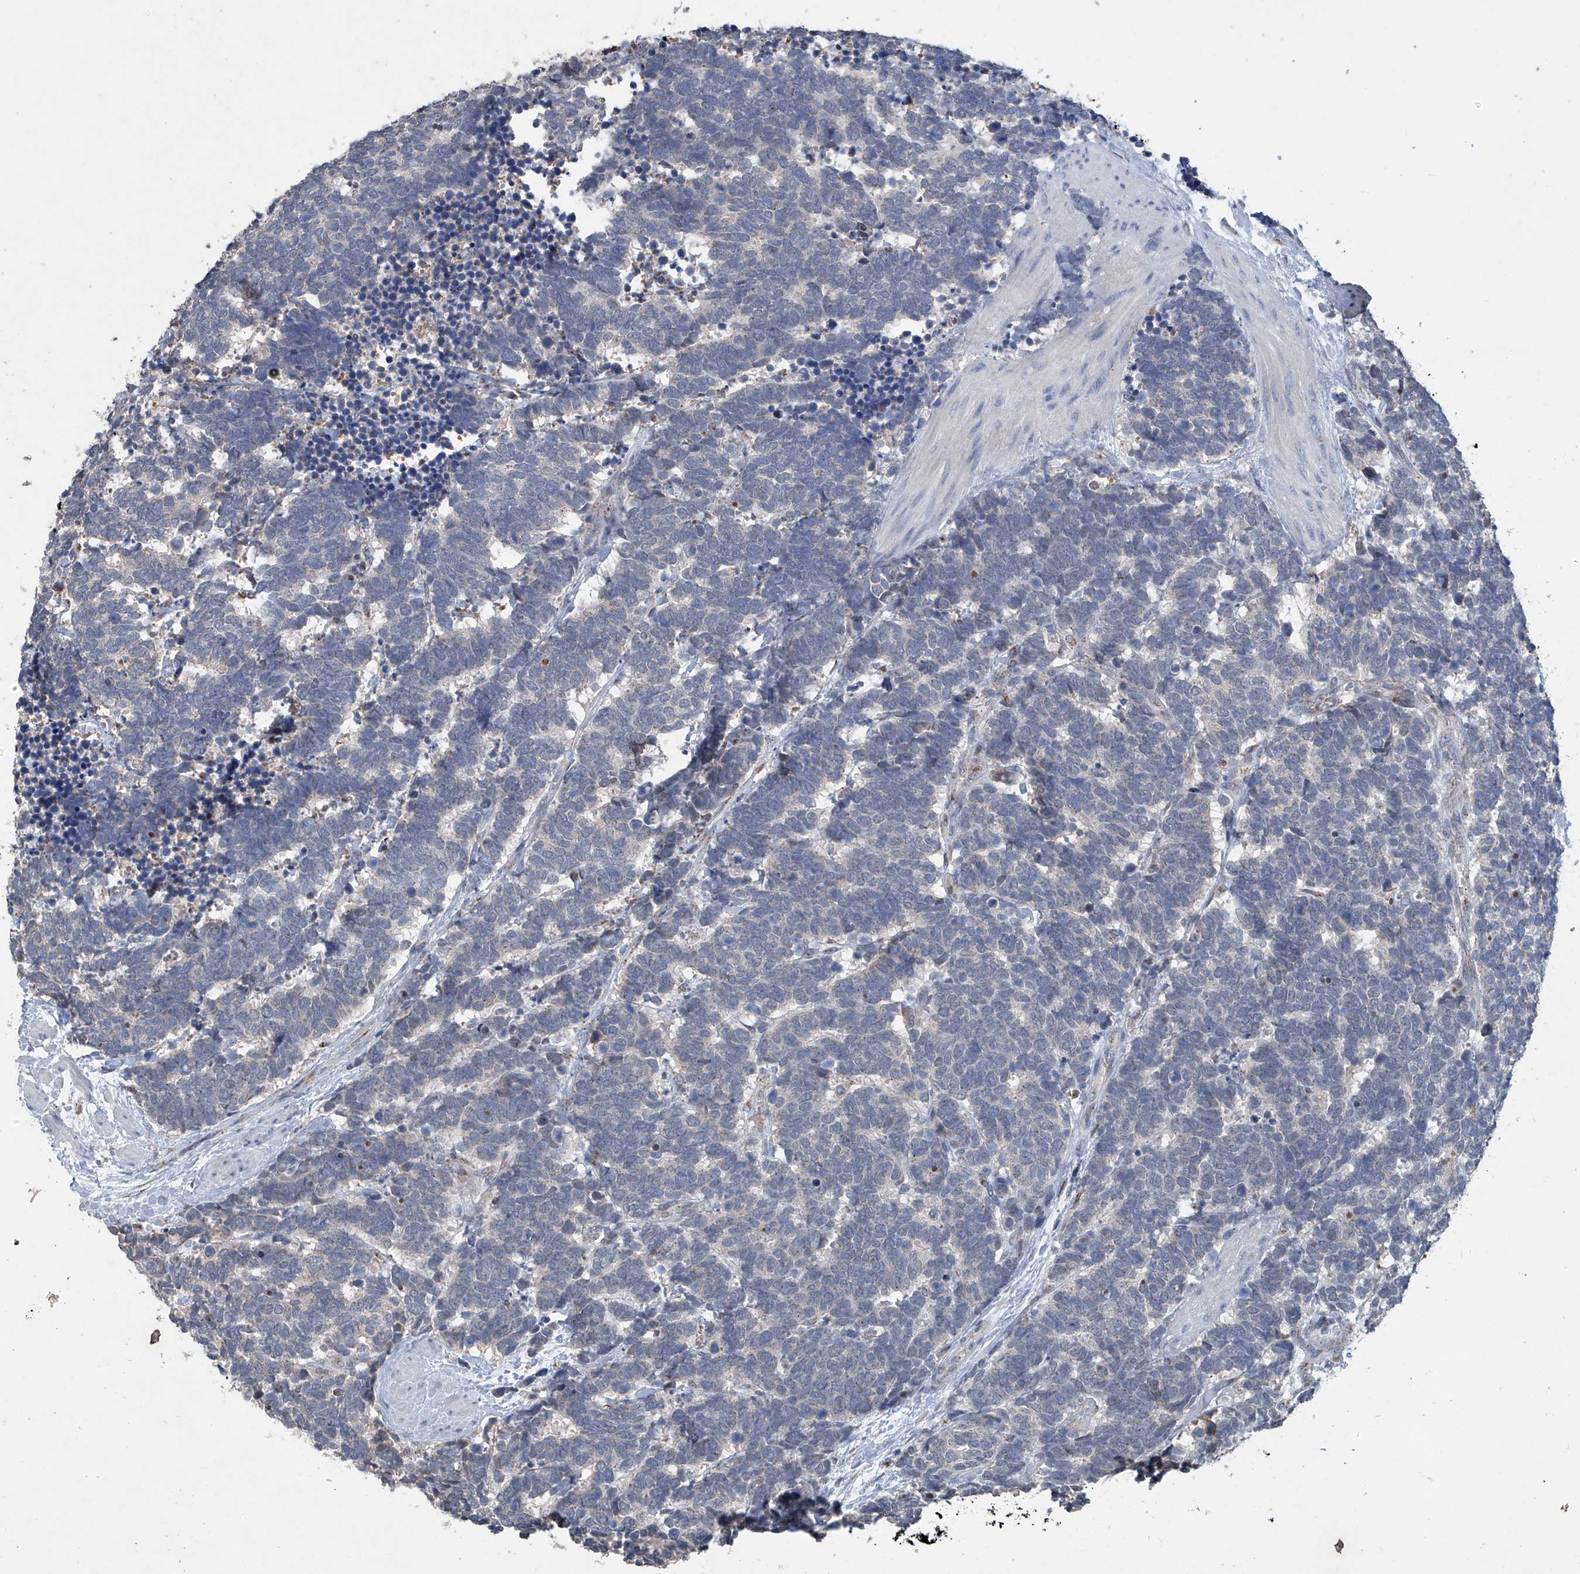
{"staining": {"intensity": "negative", "quantity": "none", "location": "none"}, "tissue": "carcinoid", "cell_type": "Tumor cells", "image_type": "cancer", "snomed": [{"axis": "morphology", "description": "Carcinoma, NOS"}, {"axis": "morphology", "description": "Carcinoid, malignant, NOS"}, {"axis": "topography", "description": "Urinary bladder"}], "caption": "This is an IHC micrograph of human carcinoid. There is no positivity in tumor cells.", "gene": "PCSK5", "patient": {"sex": "male", "age": 57}}